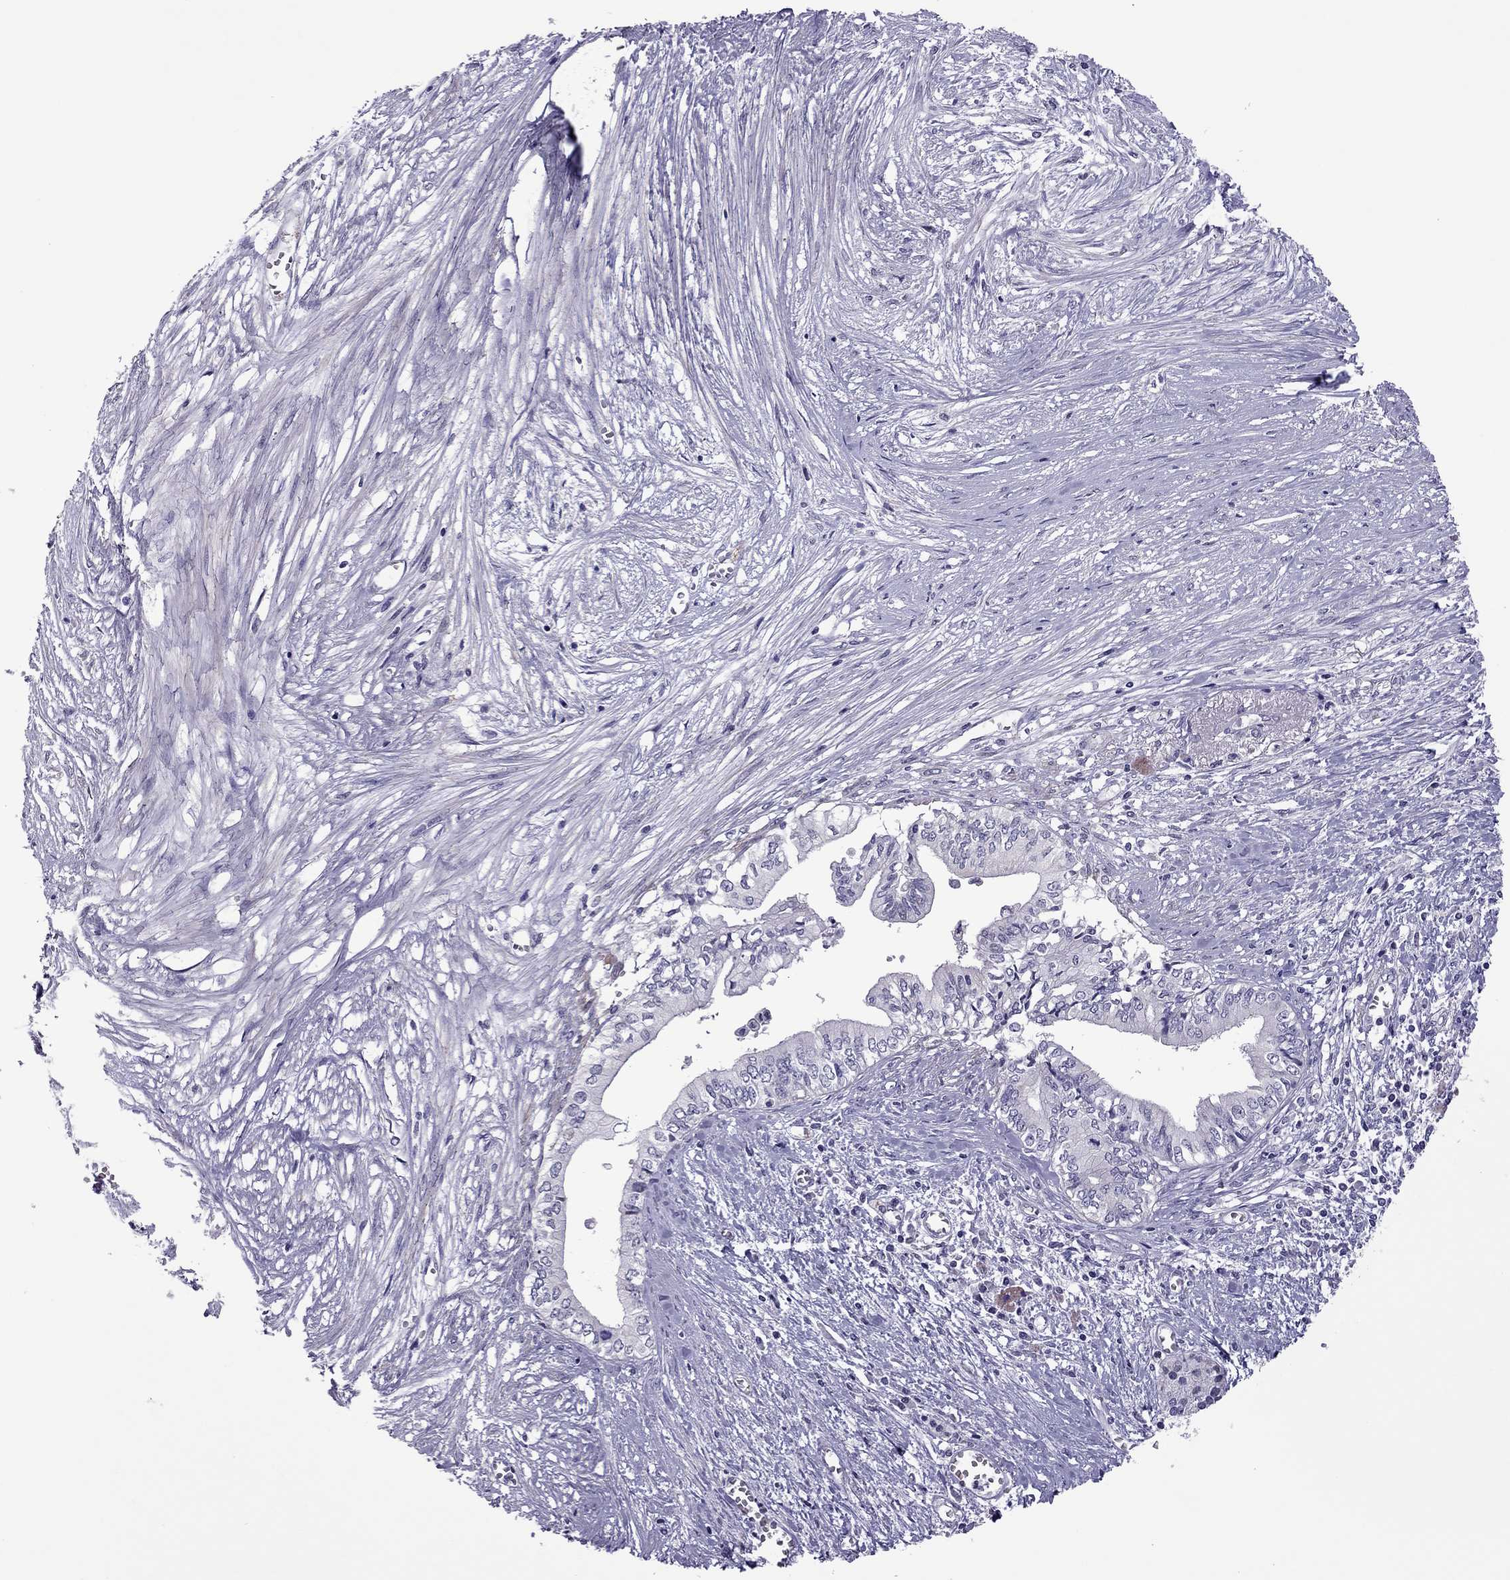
{"staining": {"intensity": "negative", "quantity": "none", "location": "none"}, "tissue": "pancreatic cancer", "cell_type": "Tumor cells", "image_type": "cancer", "snomed": [{"axis": "morphology", "description": "Adenocarcinoma, NOS"}, {"axis": "topography", "description": "Pancreas"}], "caption": "Histopathology image shows no protein positivity in tumor cells of pancreatic cancer (adenocarcinoma) tissue. (Immunohistochemistry (ihc), brightfield microscopy, high magnification).", "gene": "SLC16A8", "patient": {"sex": "female", "age": 61}}